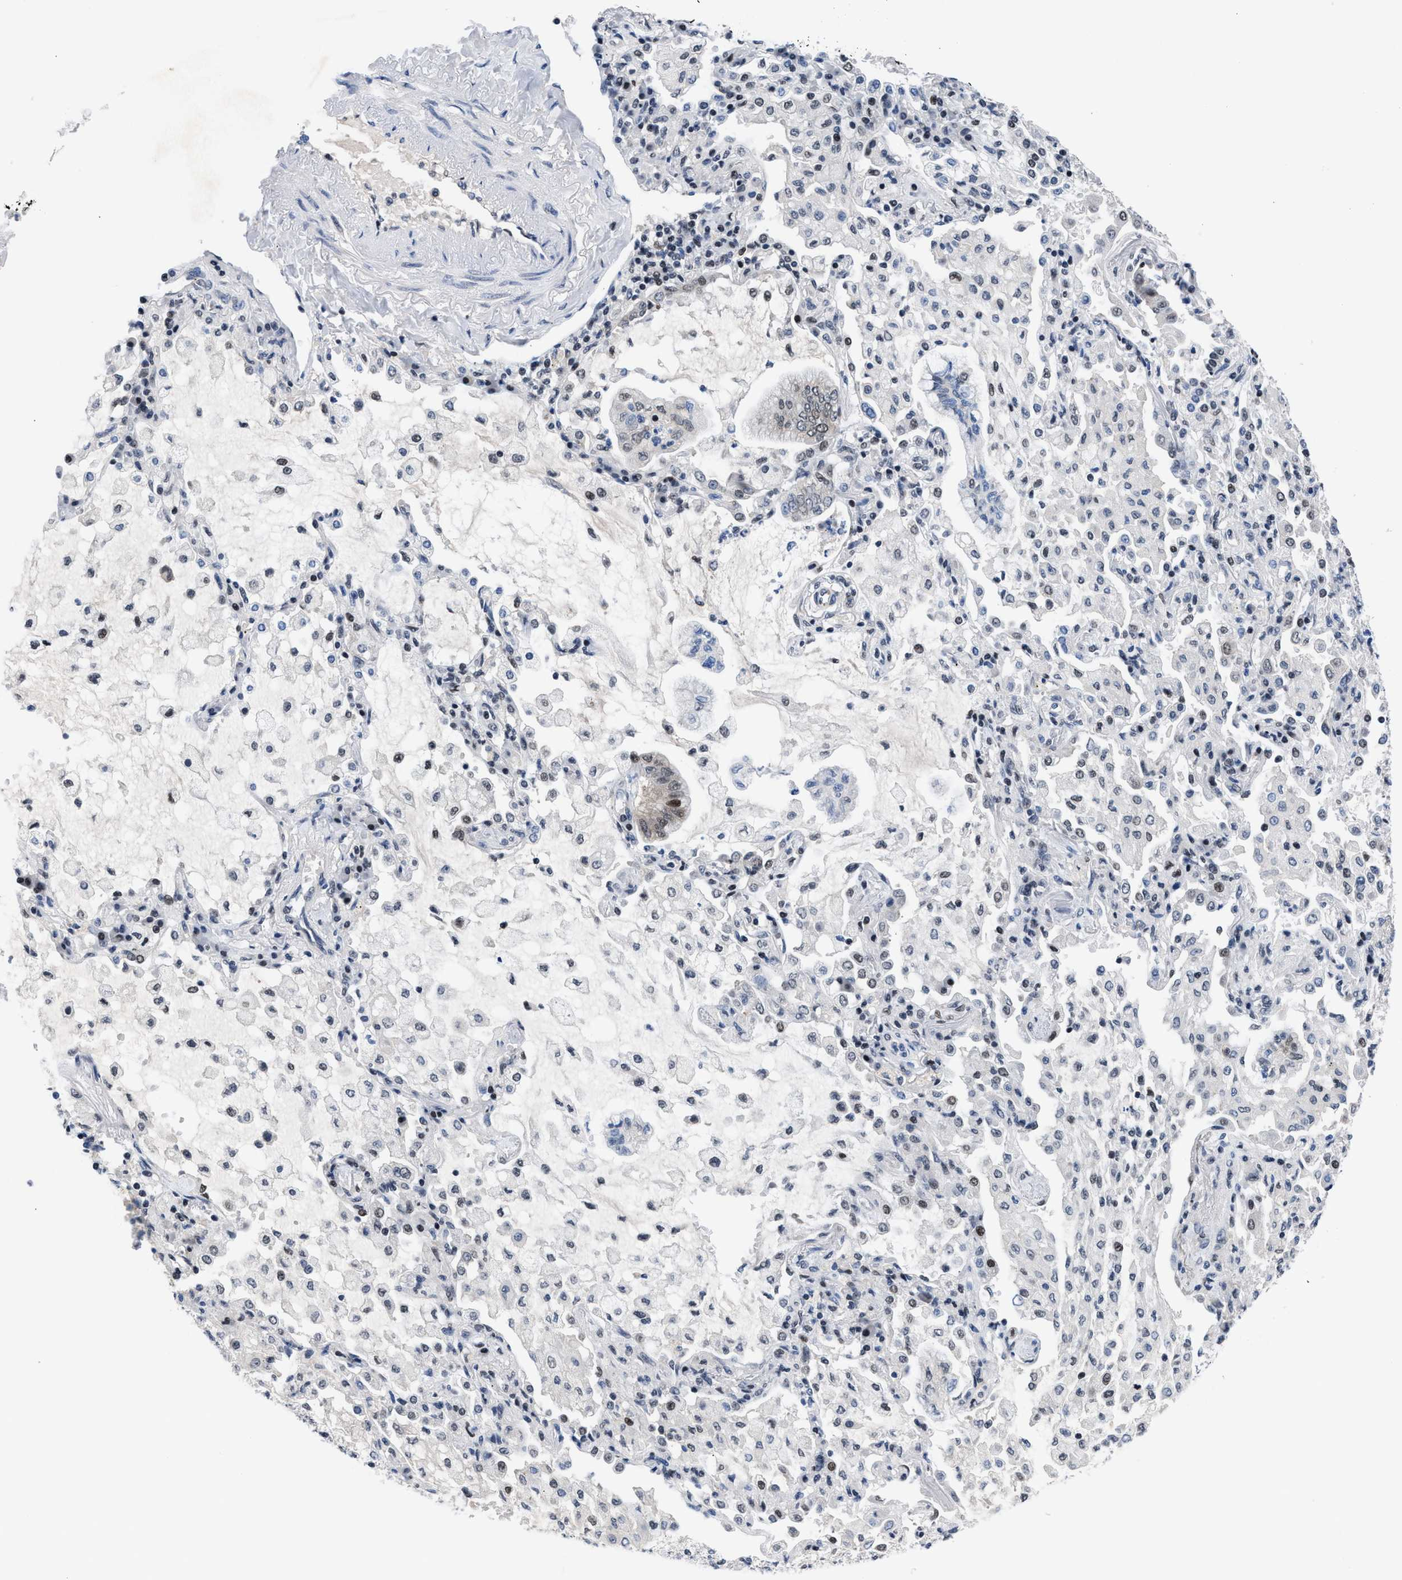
{"staining": {"intensity": "moderate", "quantity": "25%-75%", "location": "nuclear"}, "tissue": "lung cancer", "cell_type": "Tumor cells", "image_type": "cancer", "snomed": [{"axis": "morphology", "description": "Adenocarcinoma, NOS"}, {"axis": "topography", "description": "Lung"}], "caption": "Immunohistochemistry (IHC) (DAB) staining of human lung adenocarcinoma reveals moderate nuclear protein positivity in approximately 25%-75% of tumor cells.", "gene": "WDR81", "patient": {"sex": "female", "age": 70}}